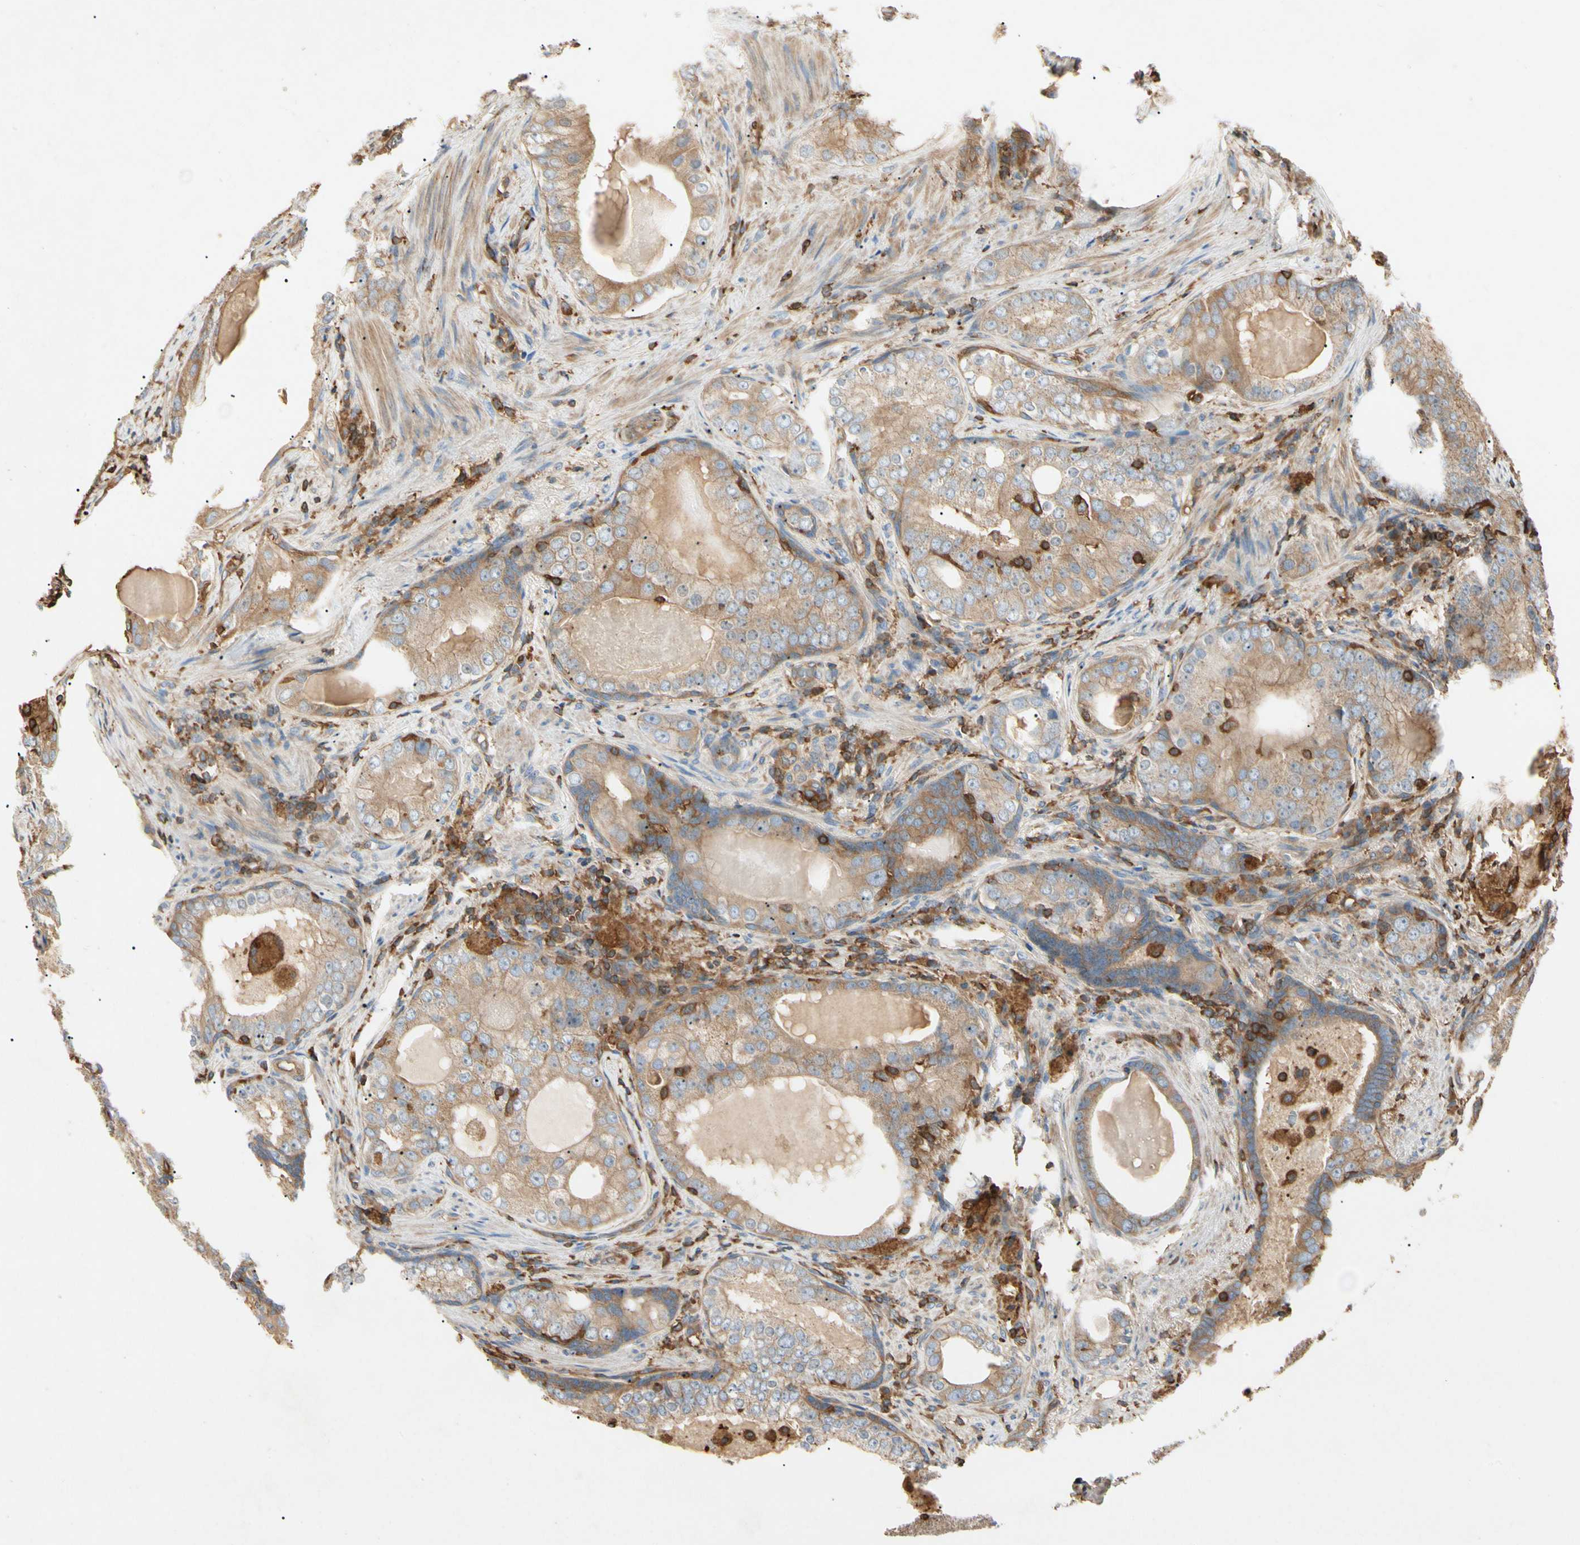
{"staining": {"intensity": "moderate", "quantity": ">75%", "location": "cytoplasmic/membranous"}, "tissue": "prostate cancer", "cell_type": "Tumor cells", "image_type": "cancer", "snomed": [{"axis": "morphology", "description": "Adenocarcinoma, High grade"}, {"axis": "topography", "description": "Prostate"}], "caption": "High-power microscopy captured an immunohistochemistry (IHC) image of prostate high-grade adenocarcinoma, revealing moderate cytoplasmic/membranous staining in about >75% of tumor cells. The protein of interest is stained brown, and the nuclei are stained in blue (DAB IHC with brightfield microscopy, high magnification).", "gene": "ARPC2", "patient": {"sex": "male", "age": 66}}